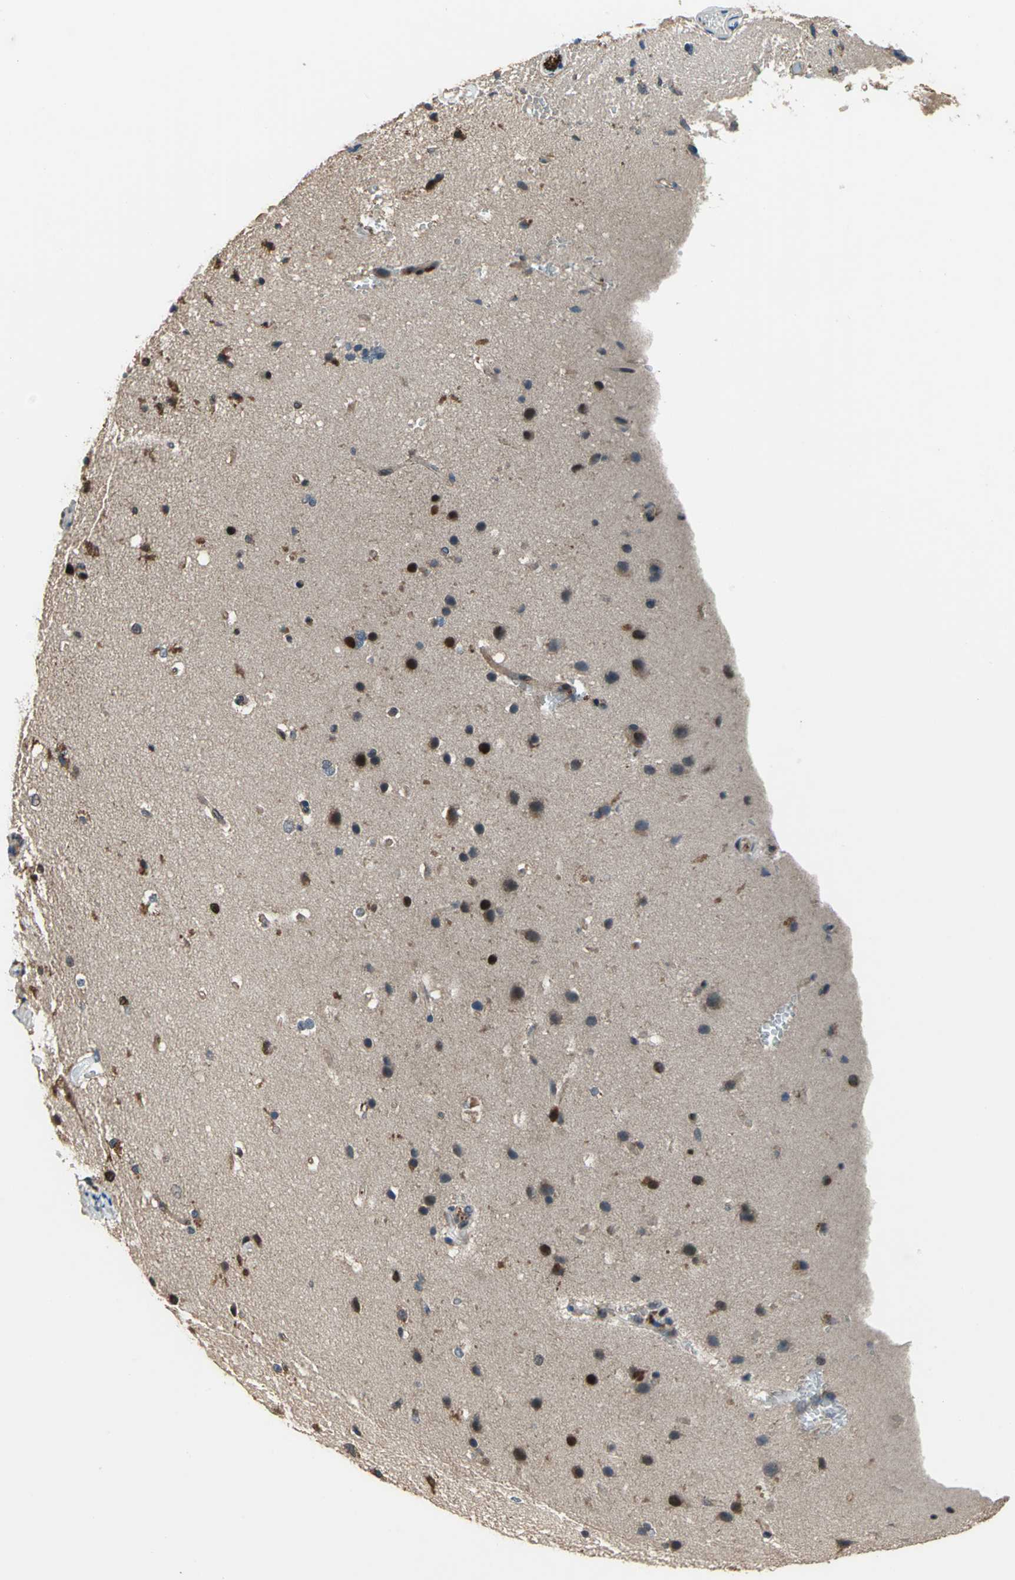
{"staining": {"intensity": "moderate", "quantity": ">75%", "location": "nuclear"}, "tissue": "glioma", "cell_type": "Tumor cells", "image_type": "cancer", "snomed": [{"axis": "morphology", "description": "Glioma, malignant, Low grade"}, {"axis": "topography", "description": "Cerebral cortex"}], "caption": "An IHC photomicrograph of tumor tissue is shown. Protein staining in brown highlights moderate nuclear positivity in glioma within tumor cells.", "gene": "MIS18BP1", "patient": {"sex": "female", "age": 47}}